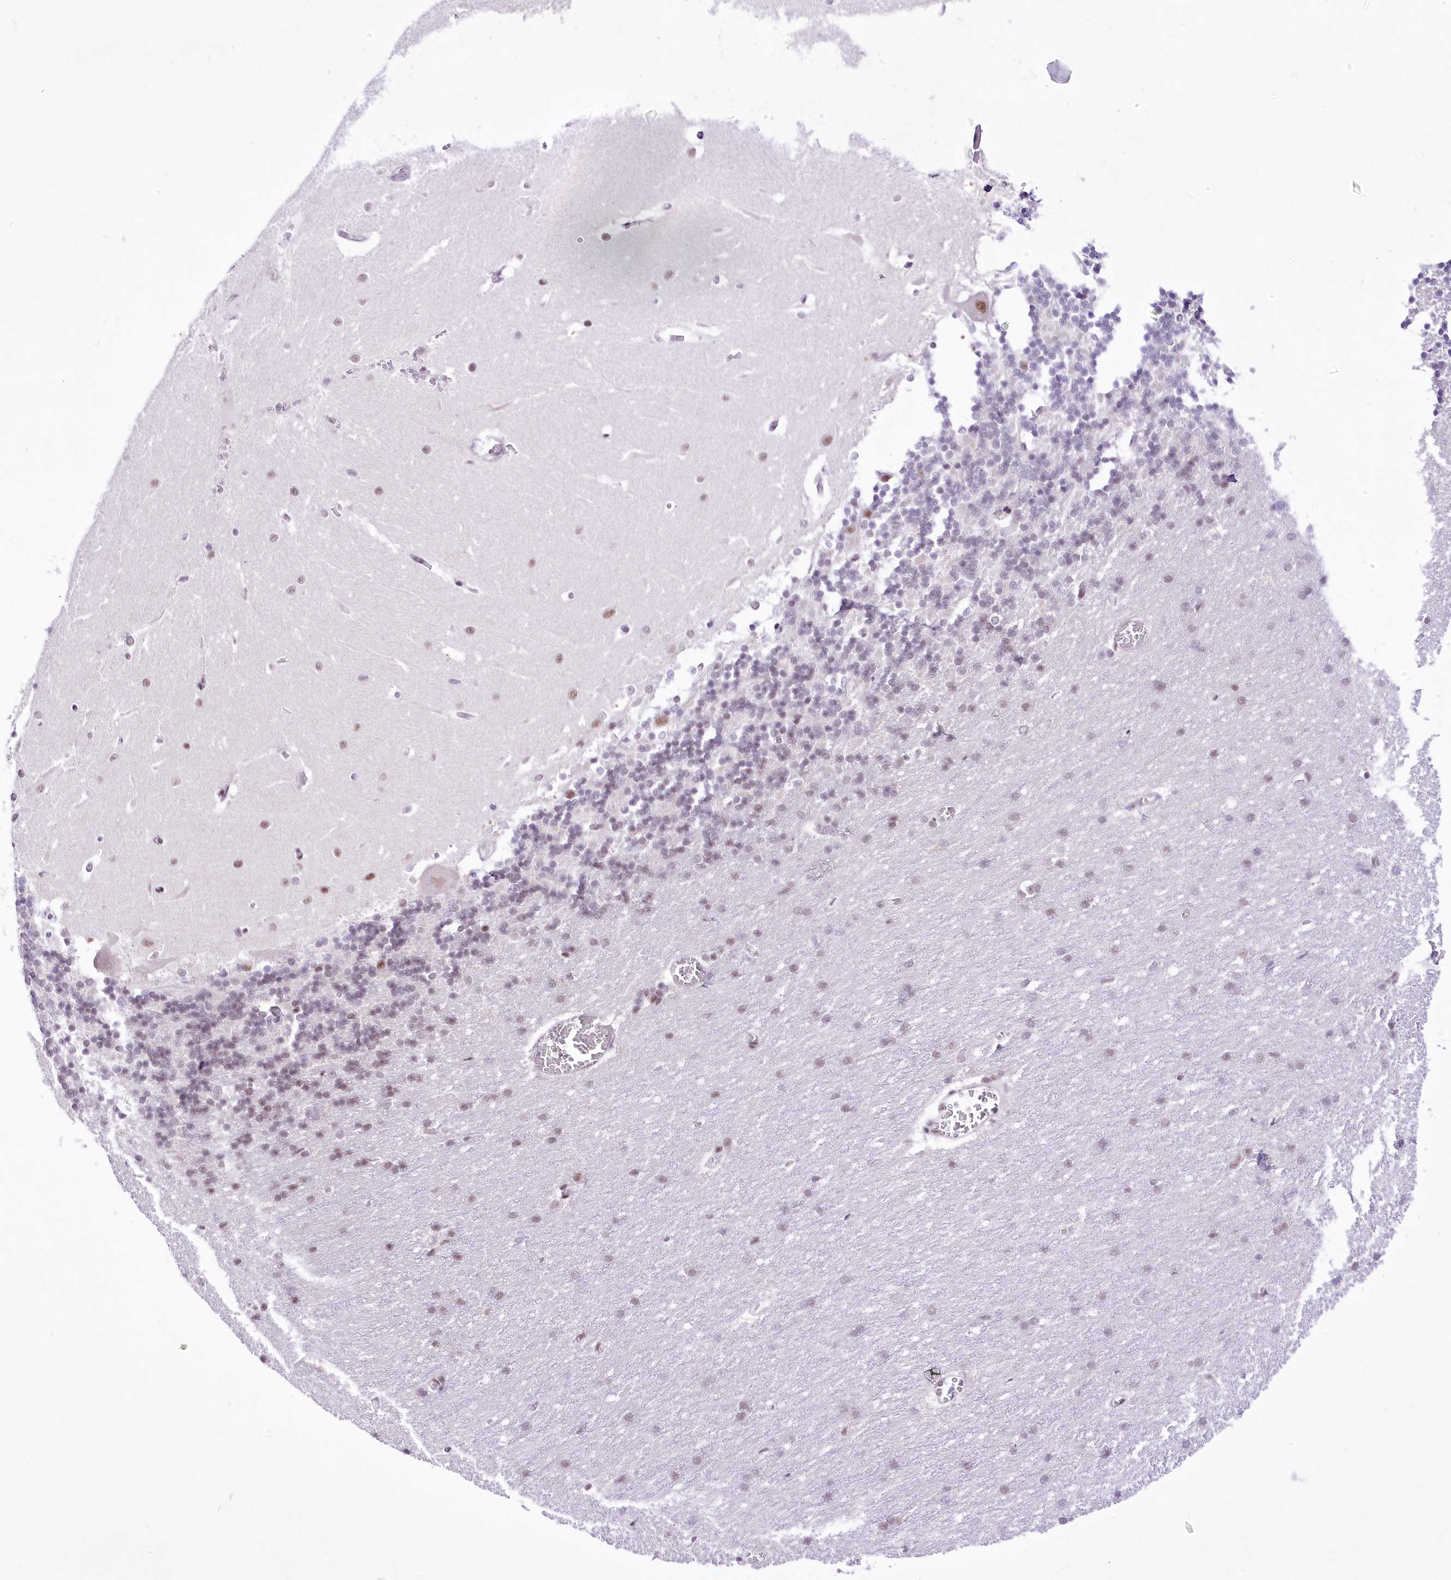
{"staining": {"intensity": "negative", "quantity": "none", "location": "none"}, "tissue": "cerebellum", "cell_type": "Cells in granular layer", "image_type": "normal", "snomed": [{"axis": "morphology", "description": "Normal tissue, NOS"}, {"axis": "topography", "description": "Cerebellum"}], "caption": "There is no significant staining in cells in granular layer of cerebellum. (DAB (3,3'-diaminobenzidine) IHC with hematoxylin counter stain).", "gene": "NSUN2", "patient": {"sex": "male", "age": 37}}